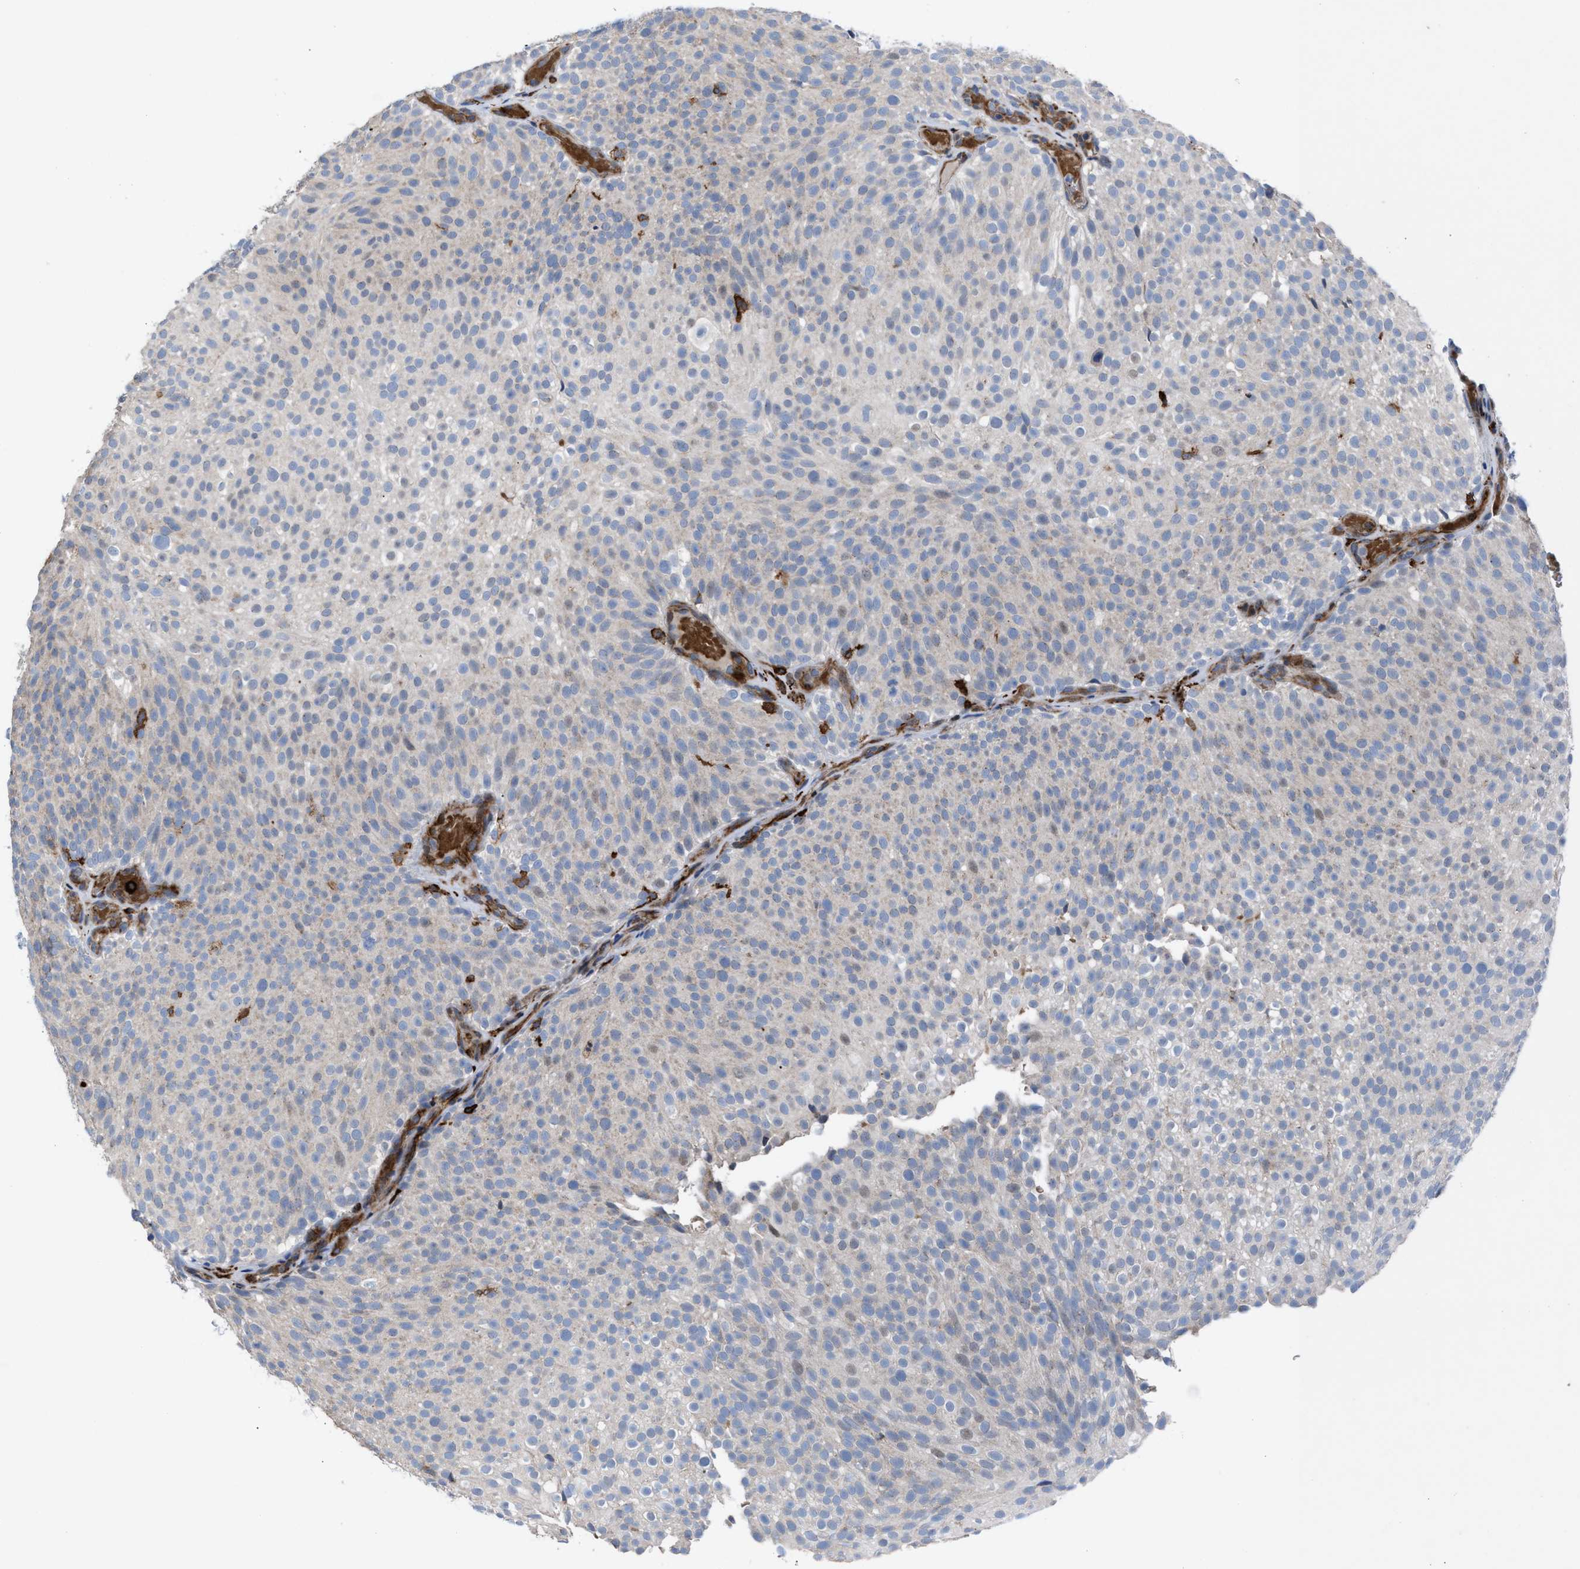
{"staining": {"intensity": "negative", "quantity": "none", "location": "none"}, "tissue": "urothelial cancer", "cell_type": "Tumor cells", "image_type": "cancer", "snomed": [{"axis": "morphology", "description": "Urothelial carcinoma, Low grade"}, {"axis": "topography", "description": "Urinary bladder"}], "caption": "There is no significant expression in tumor cells of urothelial carcinoma (low-grade). The staining is performed using DAB (3,3'-diaminobenzidine) brown chromogen with nuclei counter-stained in using hematoxylin.", "gene": "SLC47A1", "patient": {"sex": "male", "age": 78}}